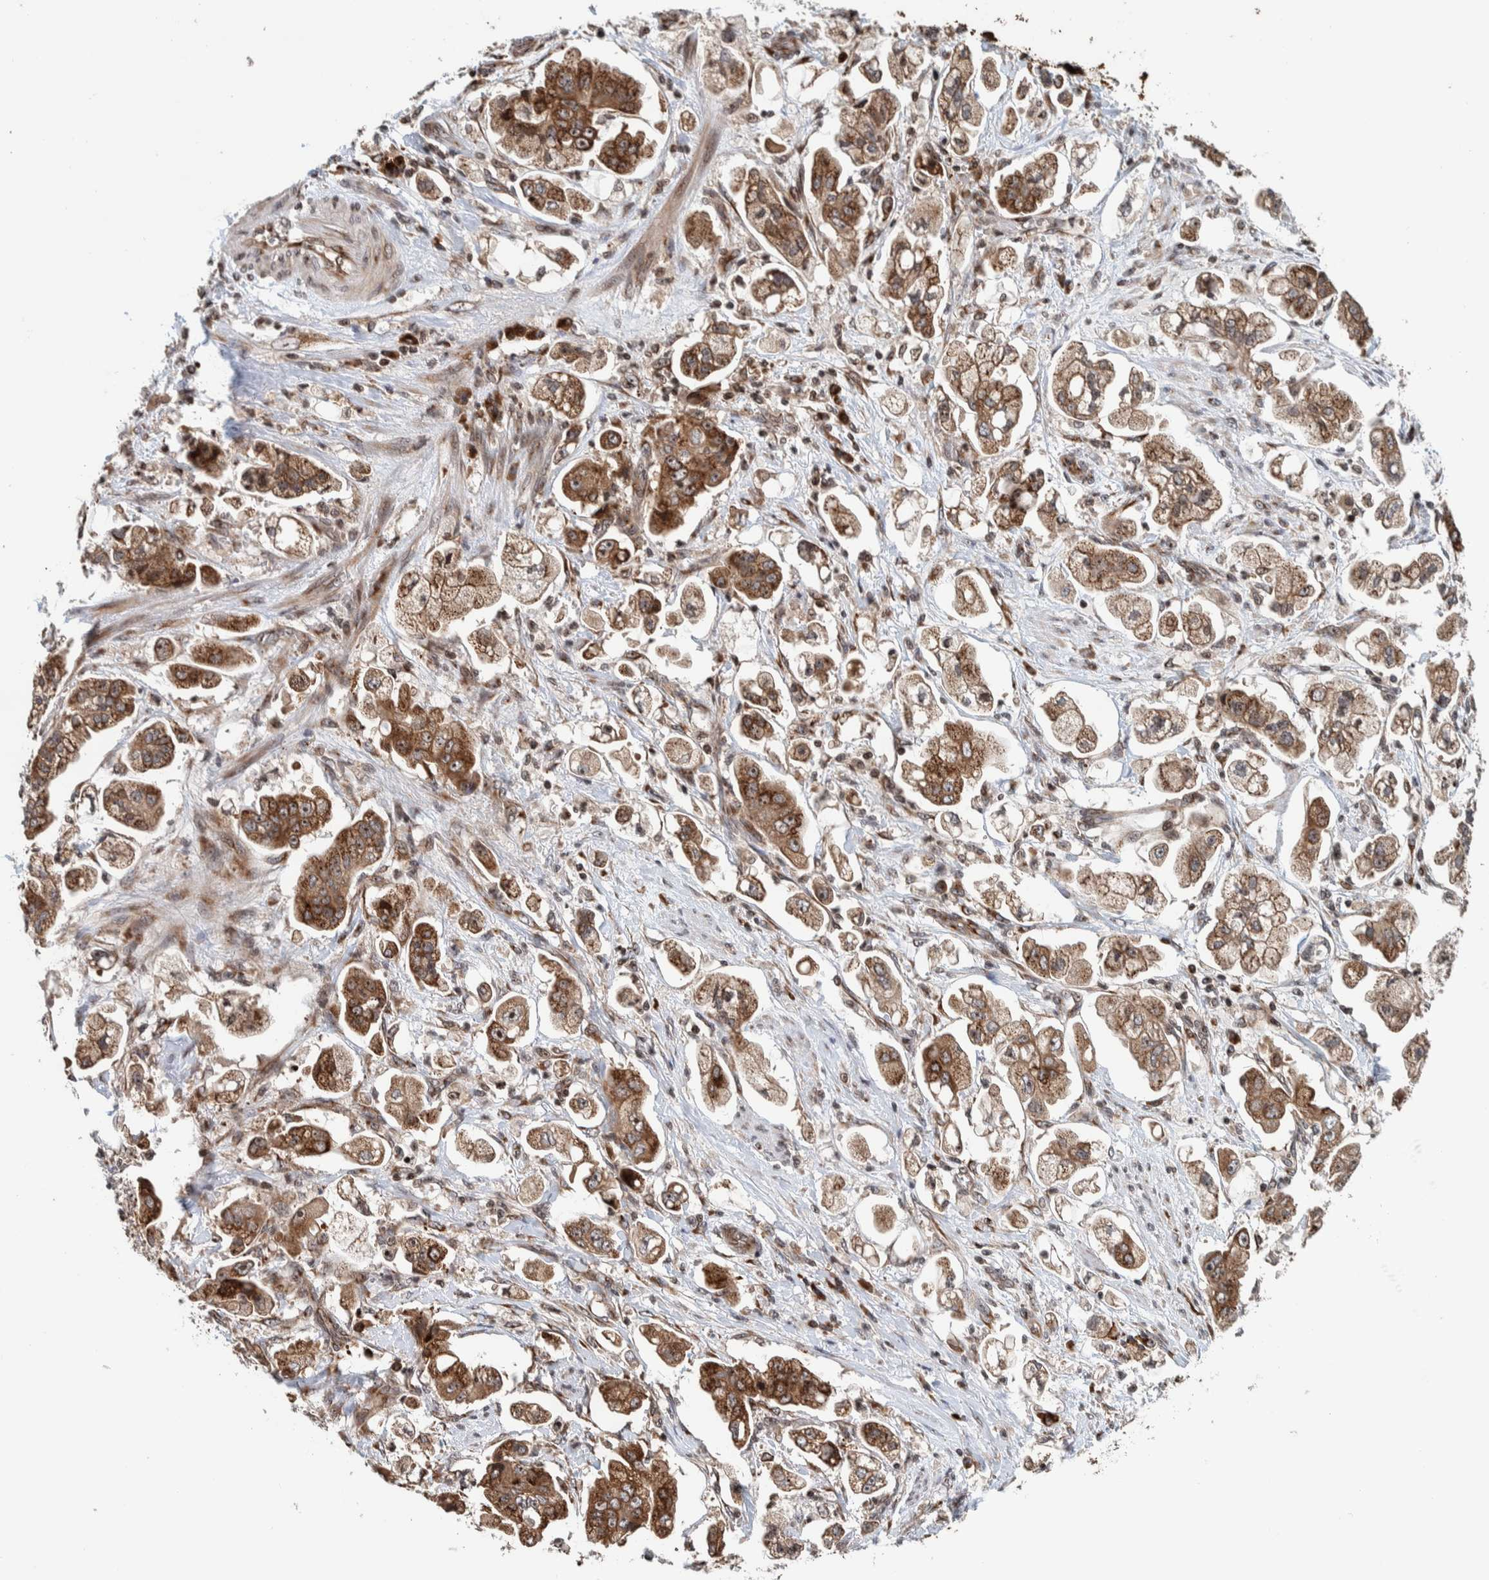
{"staining": {"intensity": "moderate", "quantity": ">75%", "location": "cytoplasmic/membranous"}, "tissue": "stomach cancer", "cell_type": "Tumor cells", "image_type": "cancer", "snomed": [{"axis": "morphology", "description": "Adenocarcinoma, NOS"}, {"axis": "topography", "description": "Stomach"}], "caption": "A brown stain highlights moderate cytoplasmic/membranous positivity of a protein in adenocarcinoma (stomach) tumor cells.", "gene": "CCDC182", "patient": {"sex": "male", "age": 62}}